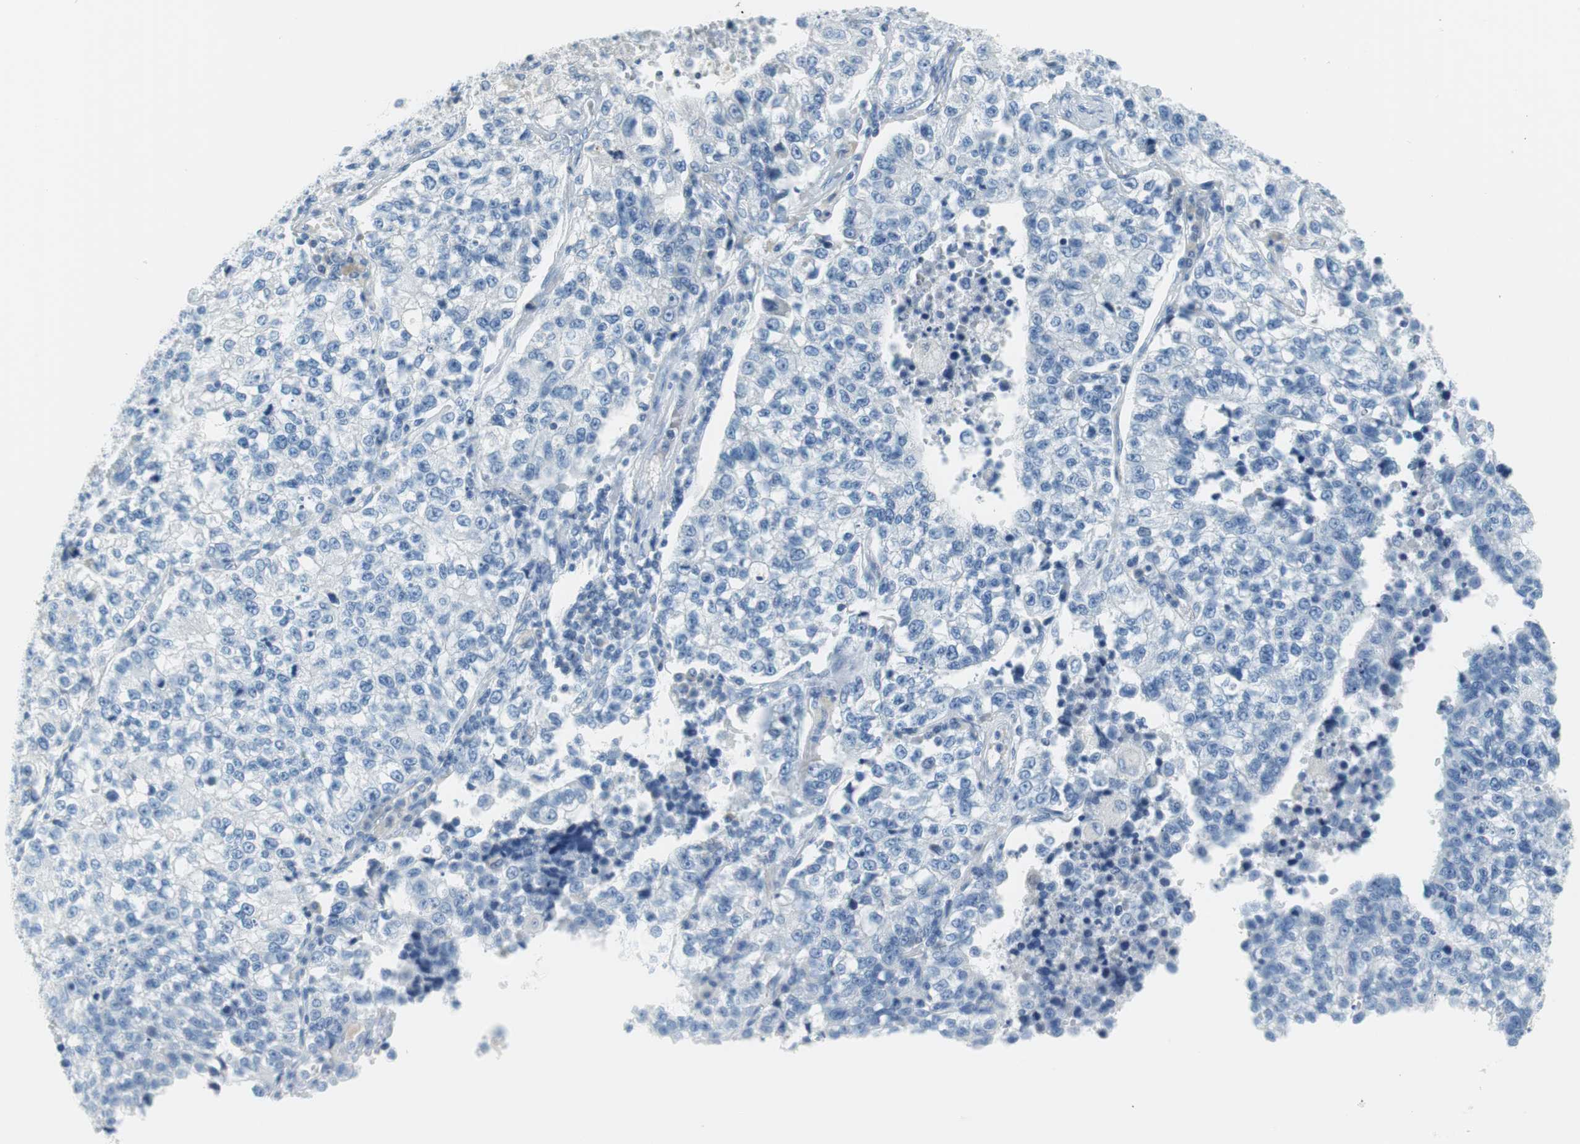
{"staining": {"intensity": "negative", "quantity": "none", "location": "none"}, "tissue": "lung cancer", "cell_type": "Tumor cells", "image_type": "cancer", "snomed": [{"axis": "morphology", "description": "Adenocarcinoma, NOS"}, {"axis": "topography", "description": "Lung"}], "caption": "Micrograph shows no significant protein positivity in tumor cells of lung cancer (adenocarcinoma).", "gene": "MYH1", "patient": {"sex": "male", "age": 49}}